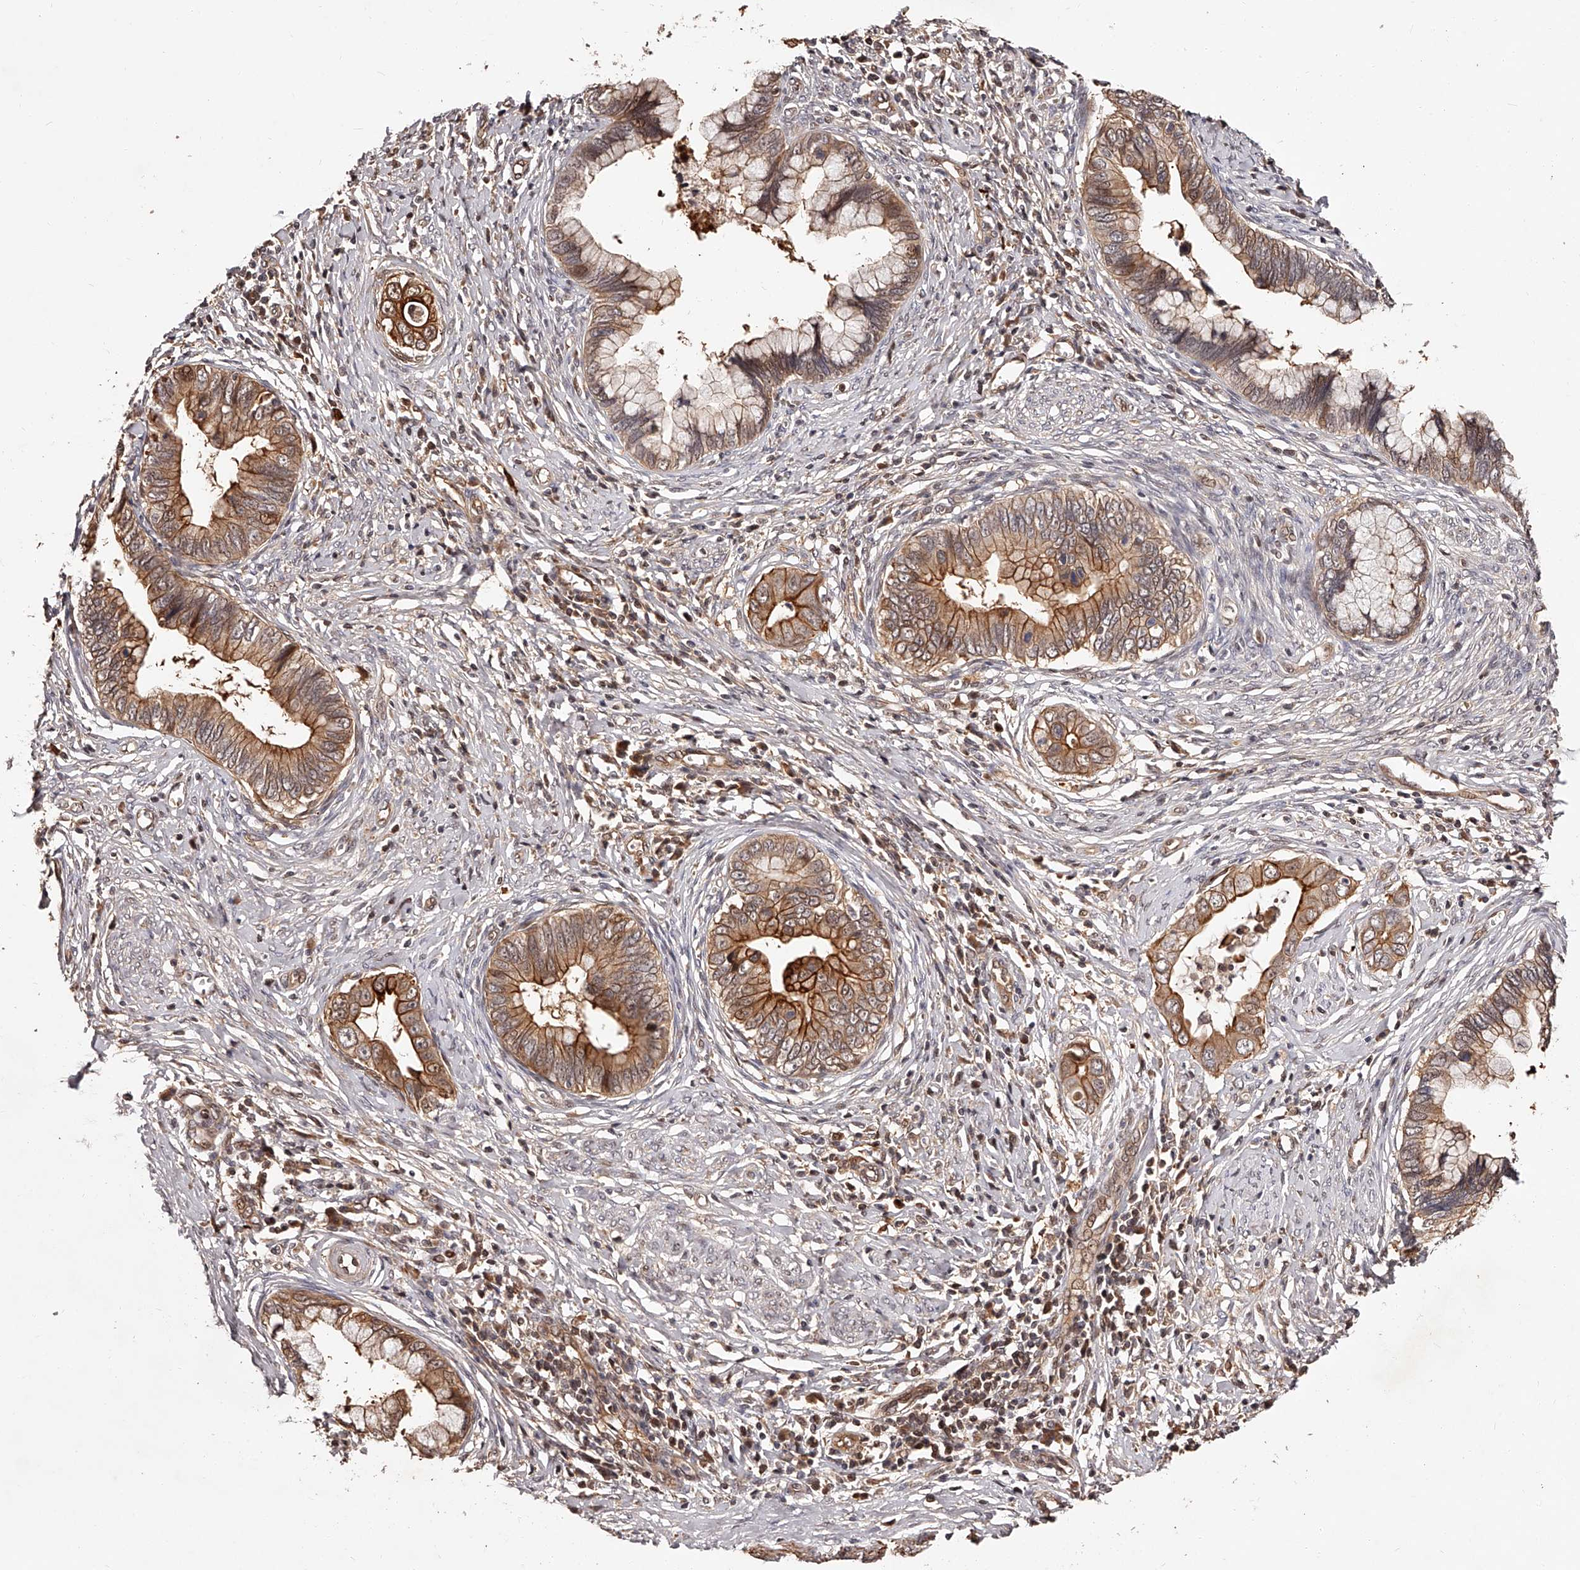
{"staining": {"intensity": "moderate", "quantity": ">75%", "location": "cytoplasmic/membranous"}, "tissue": "cervical cancer", "cell_type": "Tumor cells", "image_type": "cancer", "snomed": [{"axis": "morphology", "description": "Adenocarcinoma, NOS"}, {"axis": "topography", "description": "Cervix"}], "caption": "Human cervical cancer stained for a protein (brown) displays moderate cytoplasmic/membranous positive staining in approximately >75% of tumor cells.", "gene": "CUL7", "patient": {"sex": "female", "age": 44}}